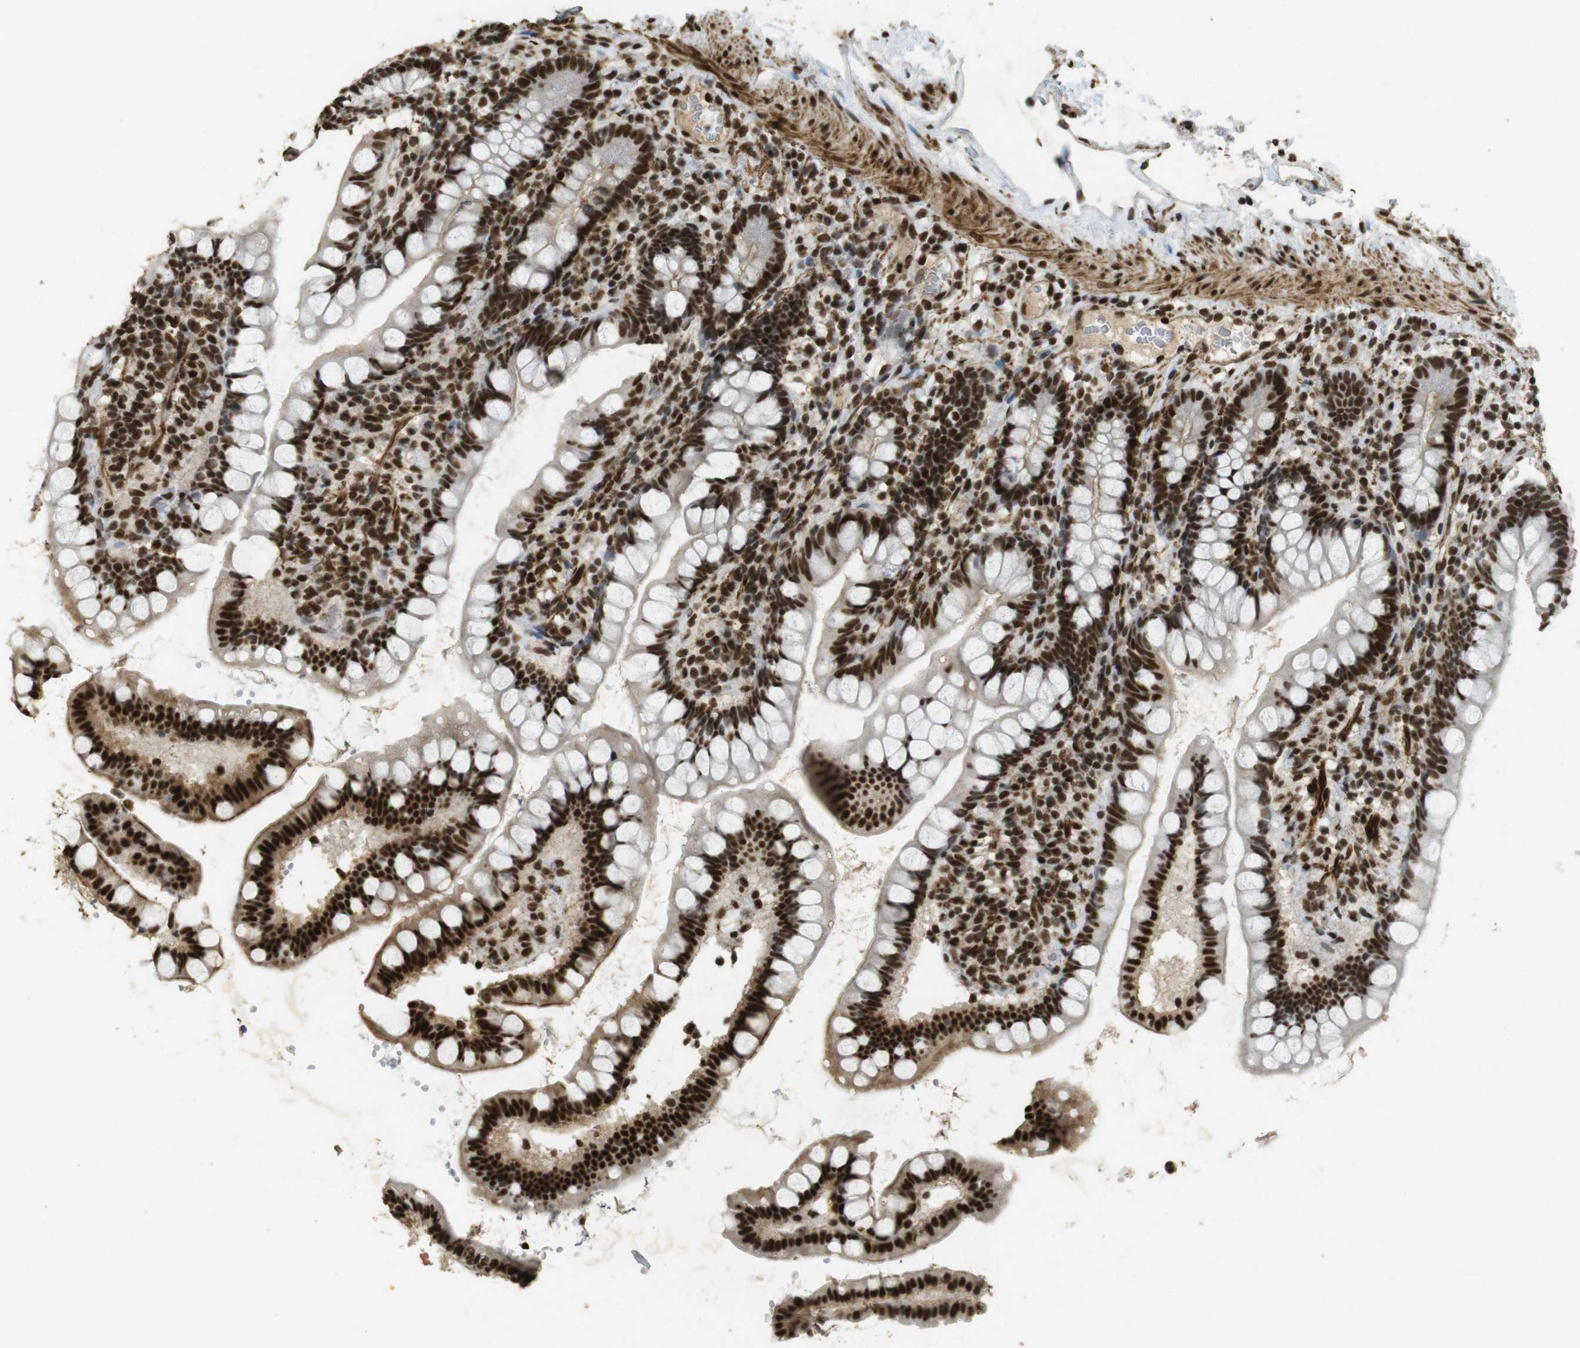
{"staining": {"intensity": "strong", "quantity": ">75%", "location": "nuclear"}, "tissue": "small intestine", "cell_type": "Glandular cells", "image_type": "normal", "snomed": [{"axis": "morphology", "description": "Normal tissue, NOS"}, {"axis": "topography", "description": "Small intestine"}], "caption": "Approximately >75% of glandular cells in normal small intestine display strong nuclear protein positivity as visualized by brown immunohistochemical staining.", "gene": "GATA4", "patient": {"sex": "female", "age": 84}}